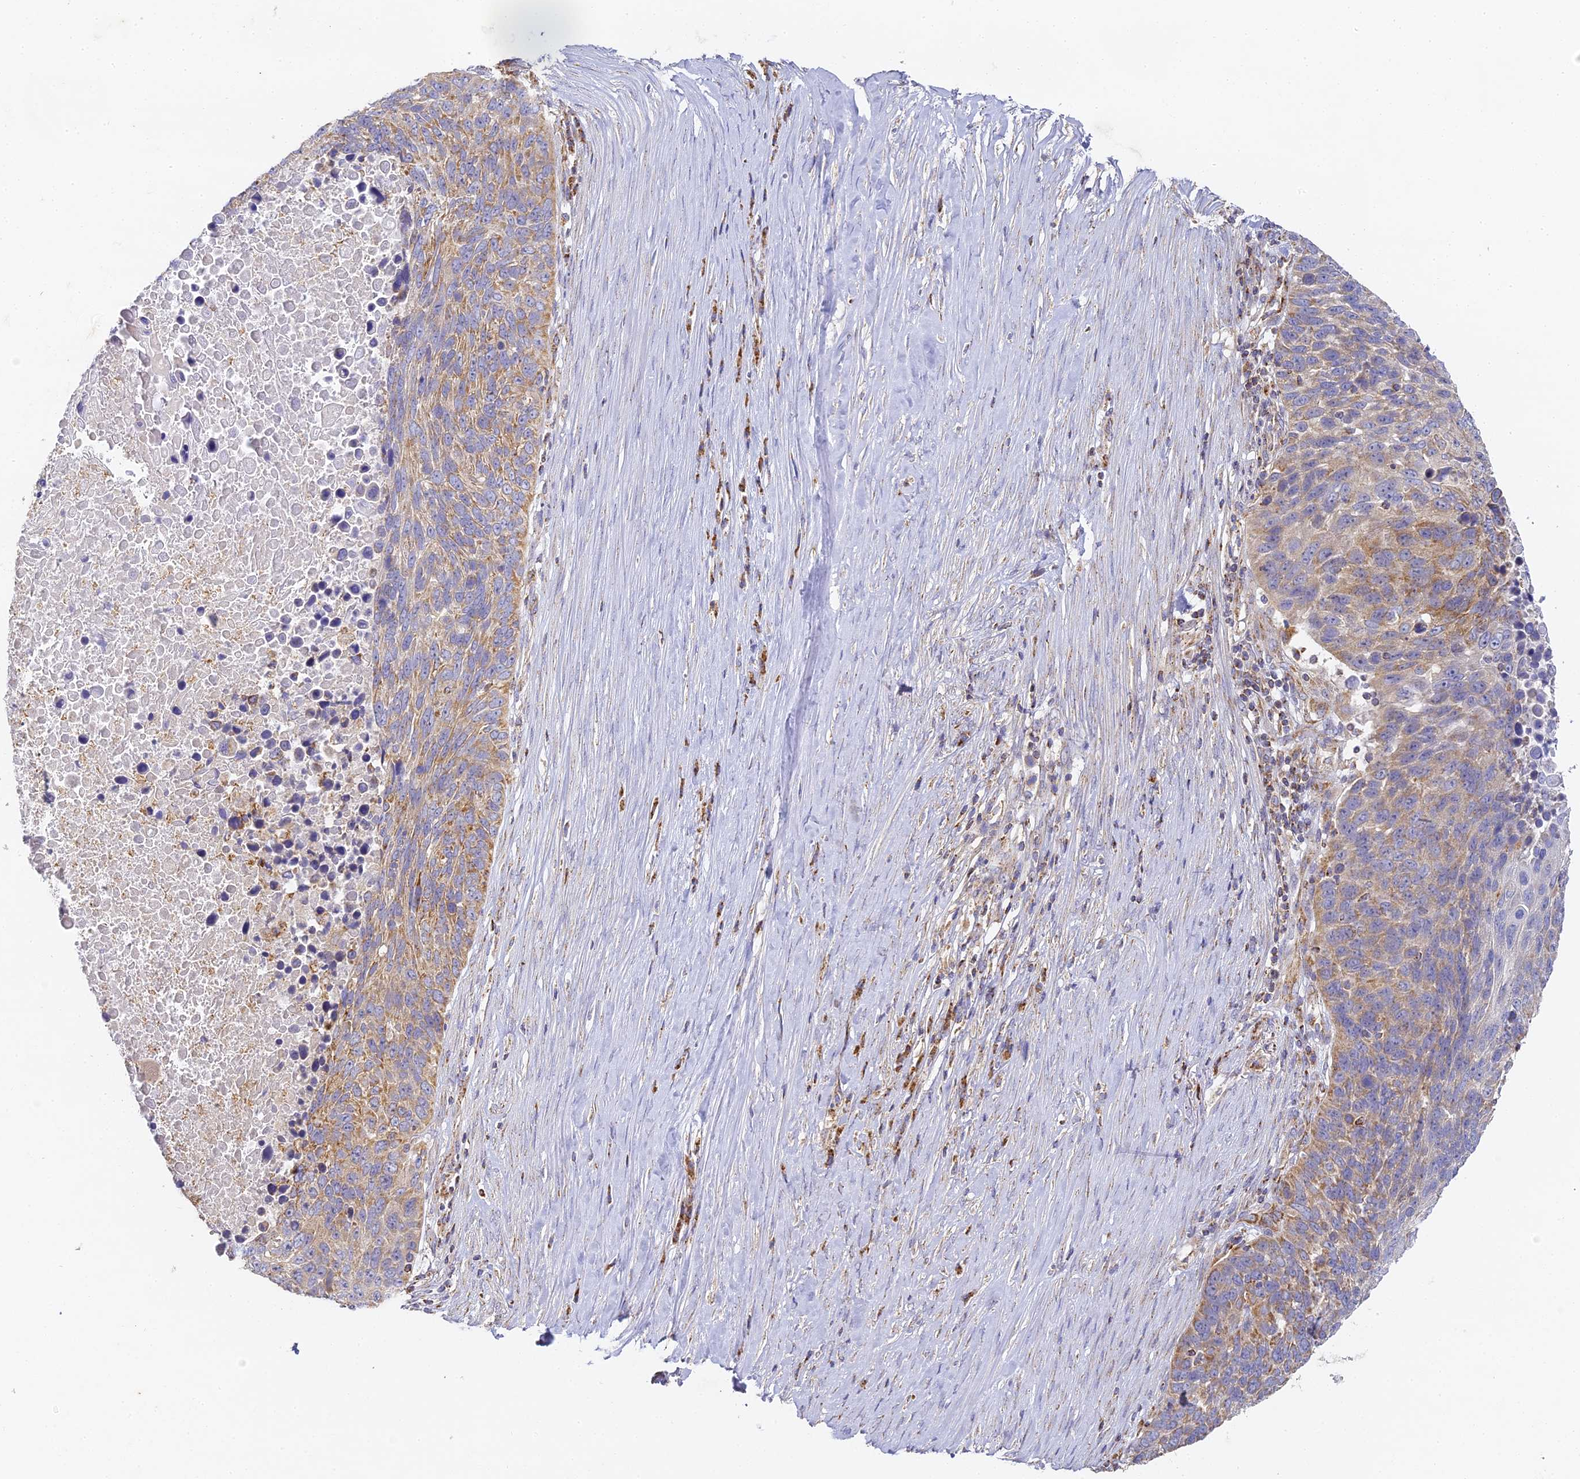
{"staining": {"intensity": "moderate", "quantity": "25%-75%", "location": "cytoplasmic/membranous"}, "tissue": "lung cancer", "cell_type": "Tumor cells", "image_type": "cancer", "snomed": [{"axis": "morphology", "description": "Normal tissue, NOS"}, {"axis": "morphology", "description": "Squamous cell carcinoma, NOS"}, {"axis": "topography", "description": "Lymph node"}, {"axis": "topography", "description": "Lung"}], "caption": "Lung cancer stained with DAB immunohistochemistry (IHC) shows medium levels of moderate cytoplasmic/membranous expression in about 25%-75% of tumor cells.", "gene": "DONSON", "patient": {"sex": "male", "age": 66}}